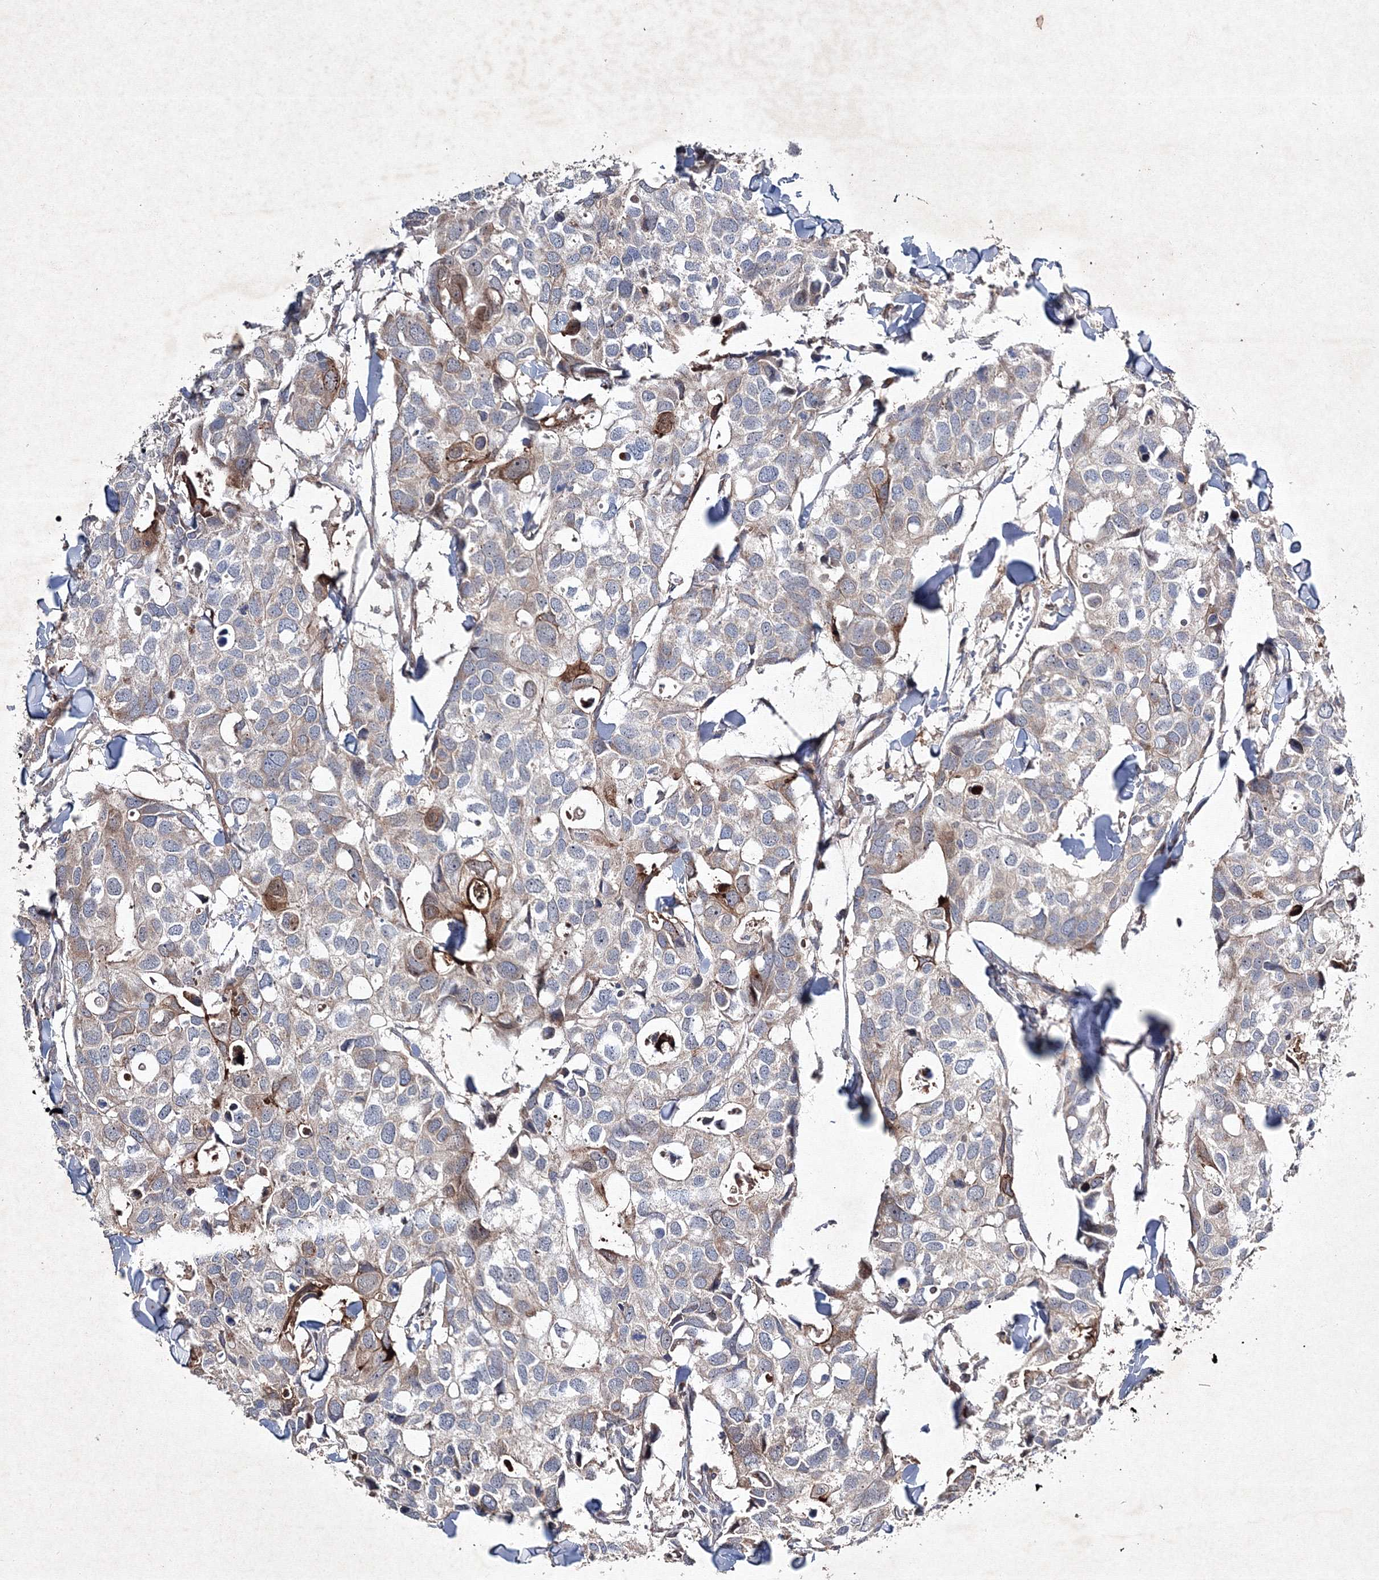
{"staining": {"intensity": "moderate", "quantity": "<25%", "location": "cytoplasmic/membranous"}, "tissue": "breast cancer", "cell_type": "Tumor cells", "image_type": "cancer", "snomed": [{"axis": "morphology", "description": "Duct carcinoma"}, {"axis": "topography", "description": "Breast"}], "caption": "Intraductal carcinoma (breast) tissue reveals moderate cytoplasmic/membranous positivity in approximately <25% of tumor cells, visualized by immunohistochemistry.", "gene": "GFM1", "patient": {"sex": "female", "age": 83}}